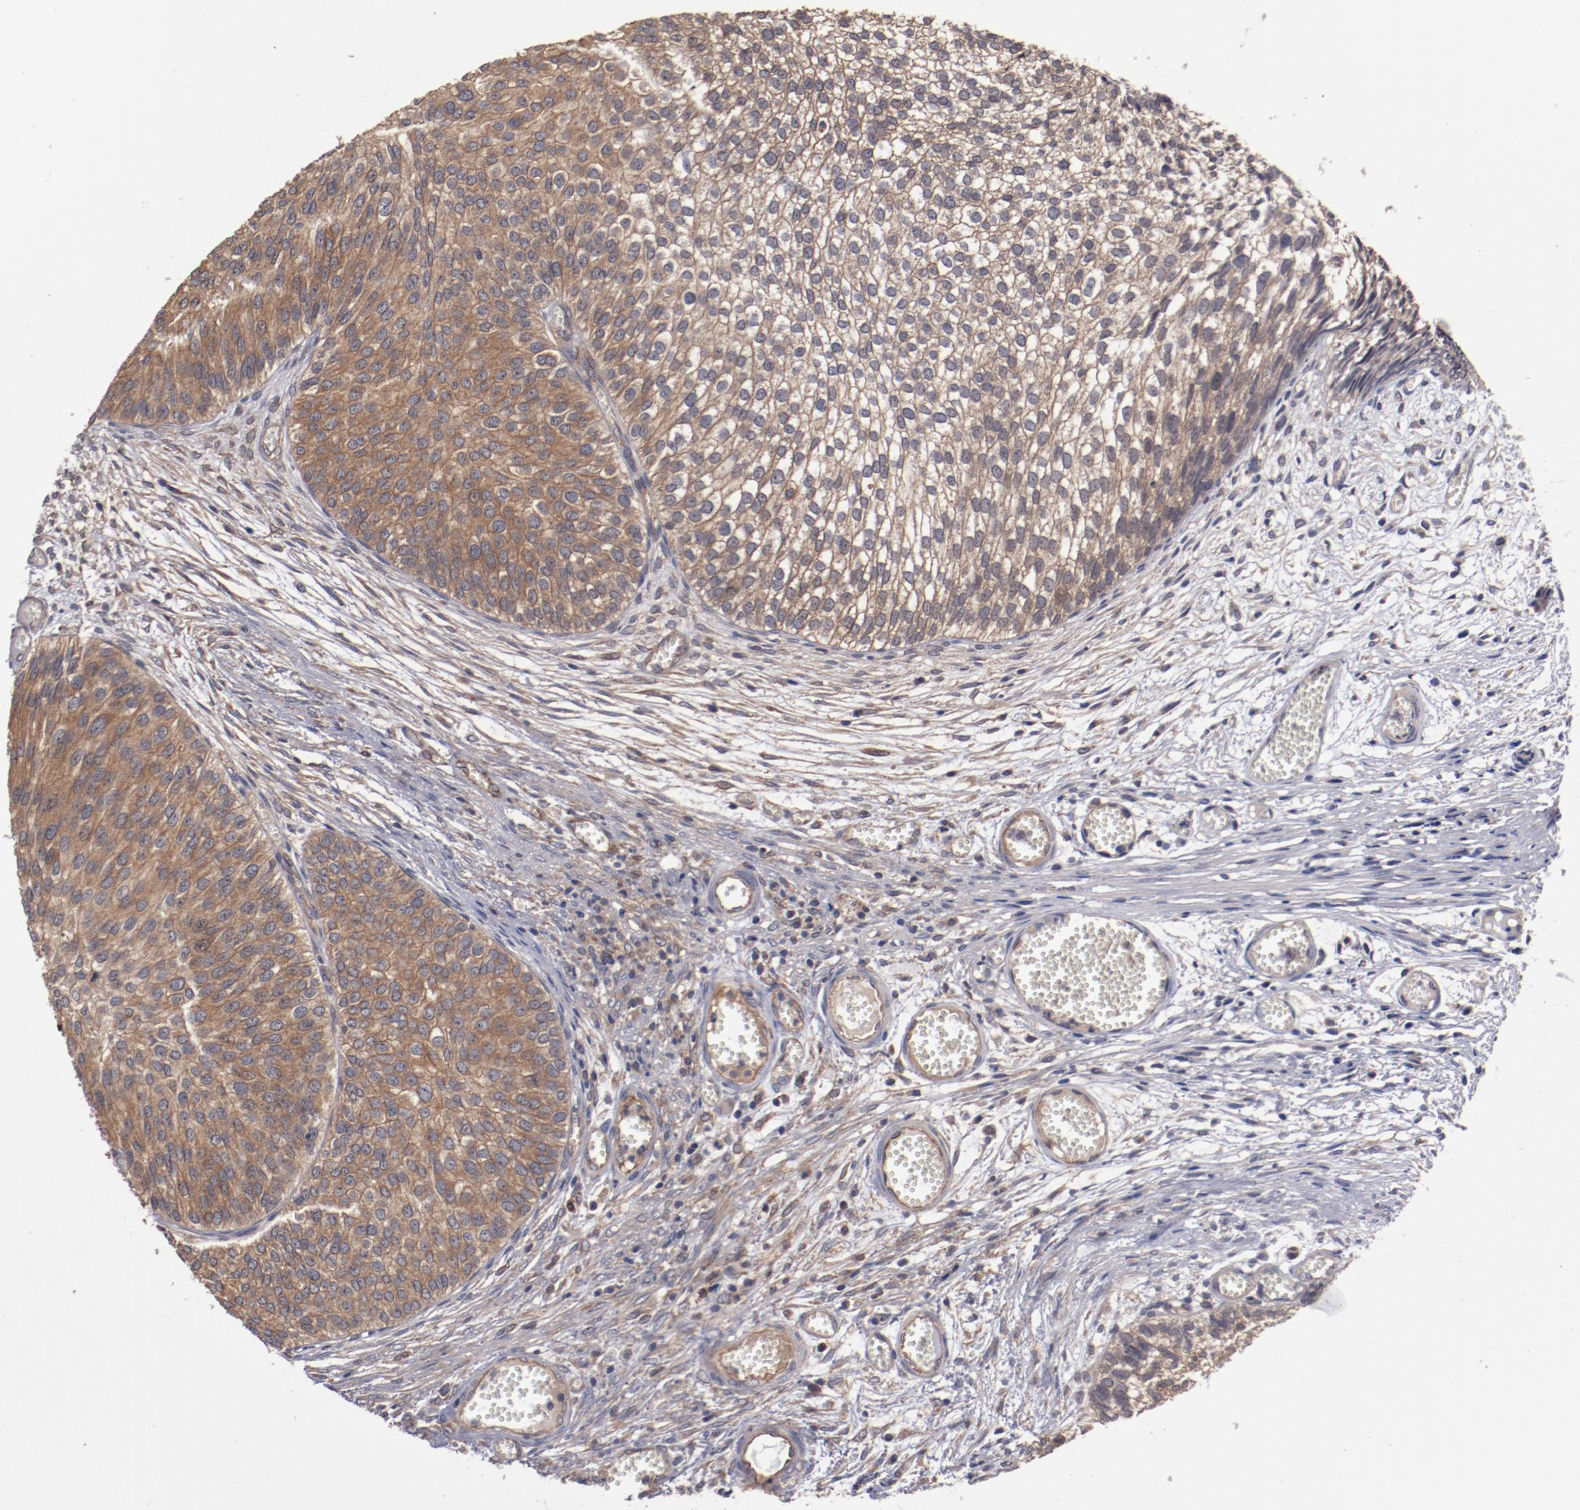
{"staining": {"intensity": "moderate", "quantity": ">75%", "location": "cytoplasmic/membranous"}, "tissue": "urothelial cancer", "cell_type": "Tumor cells", "image_type": "cancer", "snomed": [{"axis": "morphology", "description": "Urothelial carcinoma, Low grade"}, {"axis": "topography", "description": "Urinary bladder"}], "caption": "Brown immunohistochemical staining in human urothelial carcinoma (low-grade) reveals moderate cytoplasmic/membranous staining in about >75% of tumor cells.", "gene": "DNAAF2", "patient": {"sex": "male", "age": 84}}